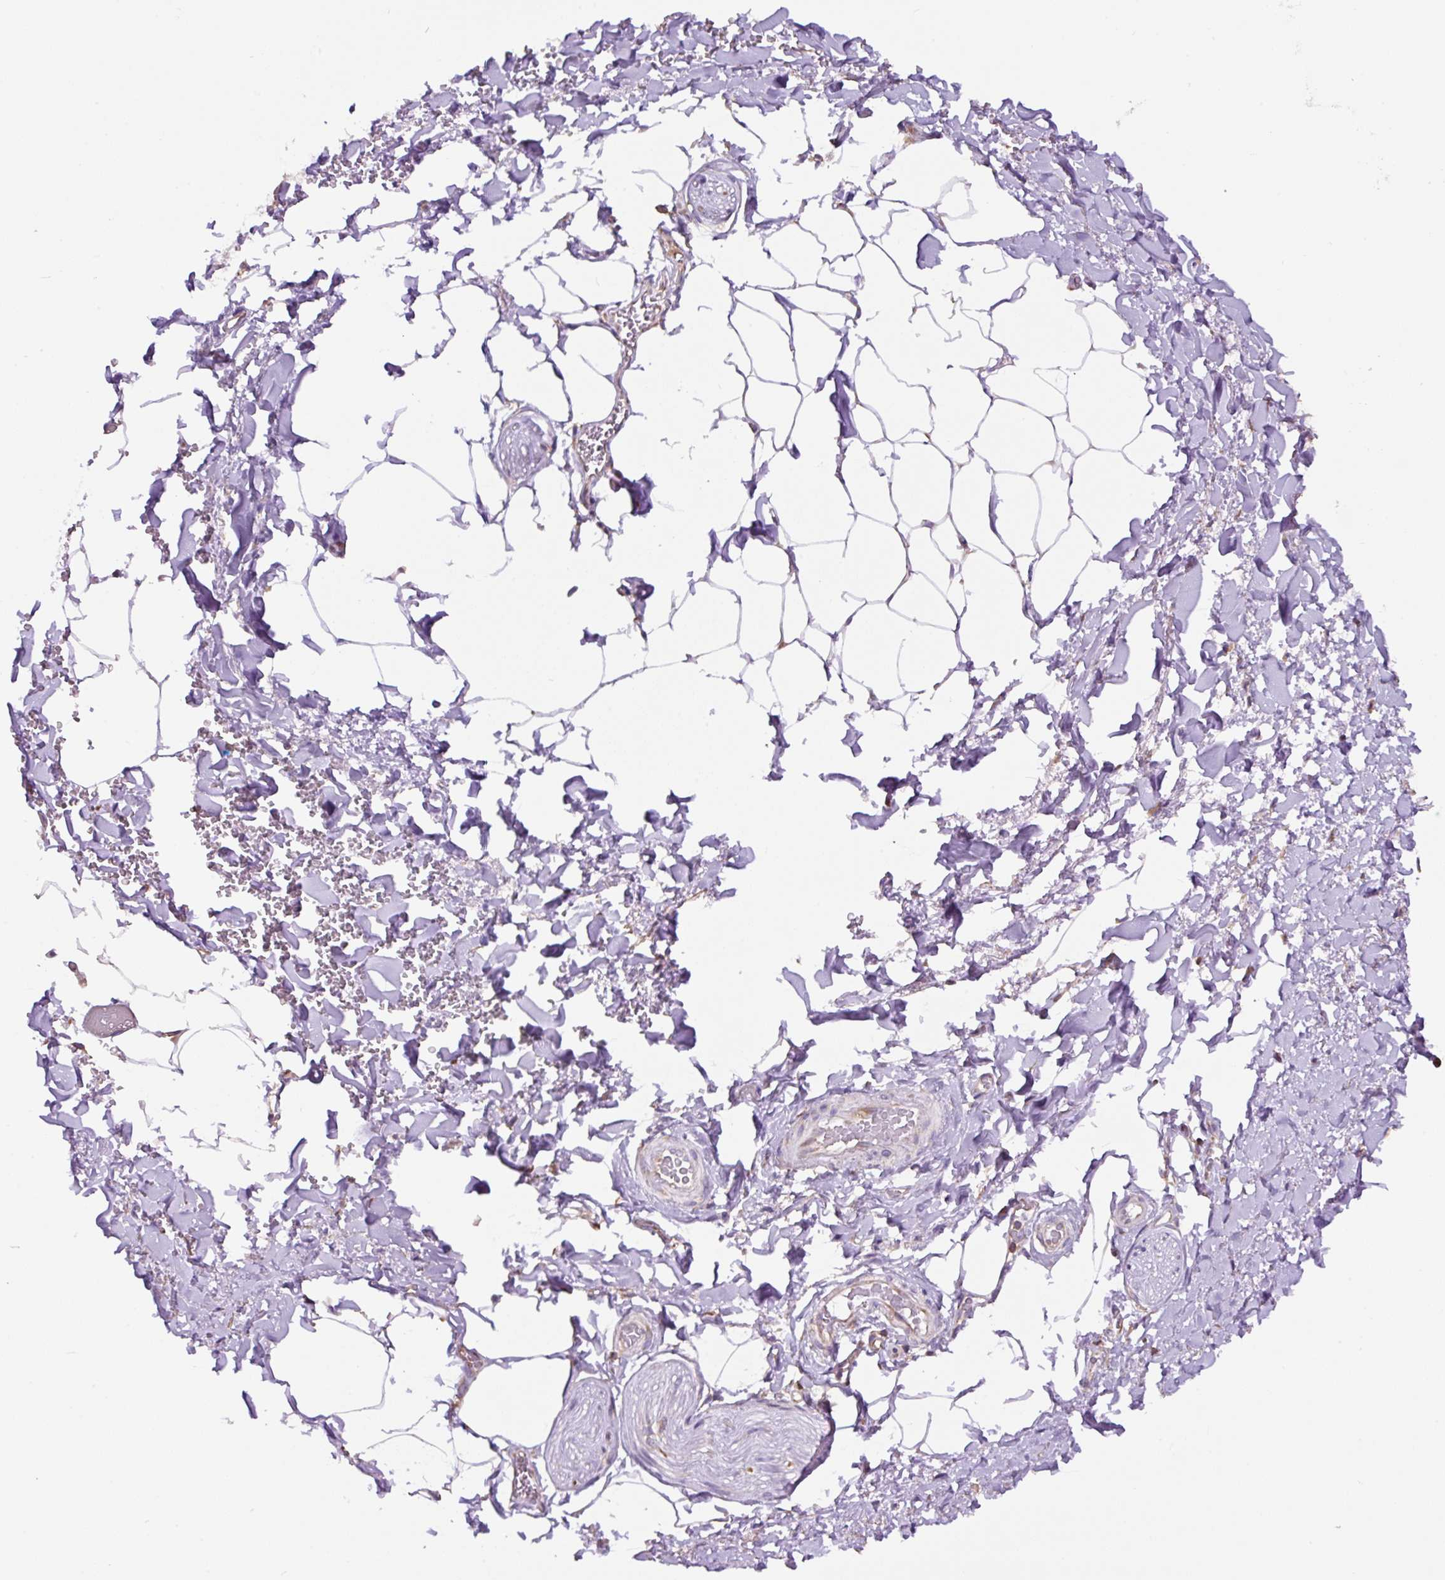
{"staining": {"intensity": "negative", "quantity": "none", "location": "none"}, "tissue": "adipose tissue", "cell_type": "Adipocytes", "image_type": "normal", "snomed": [{"axis": "morphology", "description": "Normal tissue, NOS"}, {"axis": "topography", "description": "Vagina"}, {"axis": "topography", "description": "Peripheral nerve tissue"}], "caption": "This is a image of immunohistochemistry staining of normal adipose tissue, which shows no positivity in adipocytes.", "gene": "RPS23", "patient": {"sex": "female", "age": 71}}